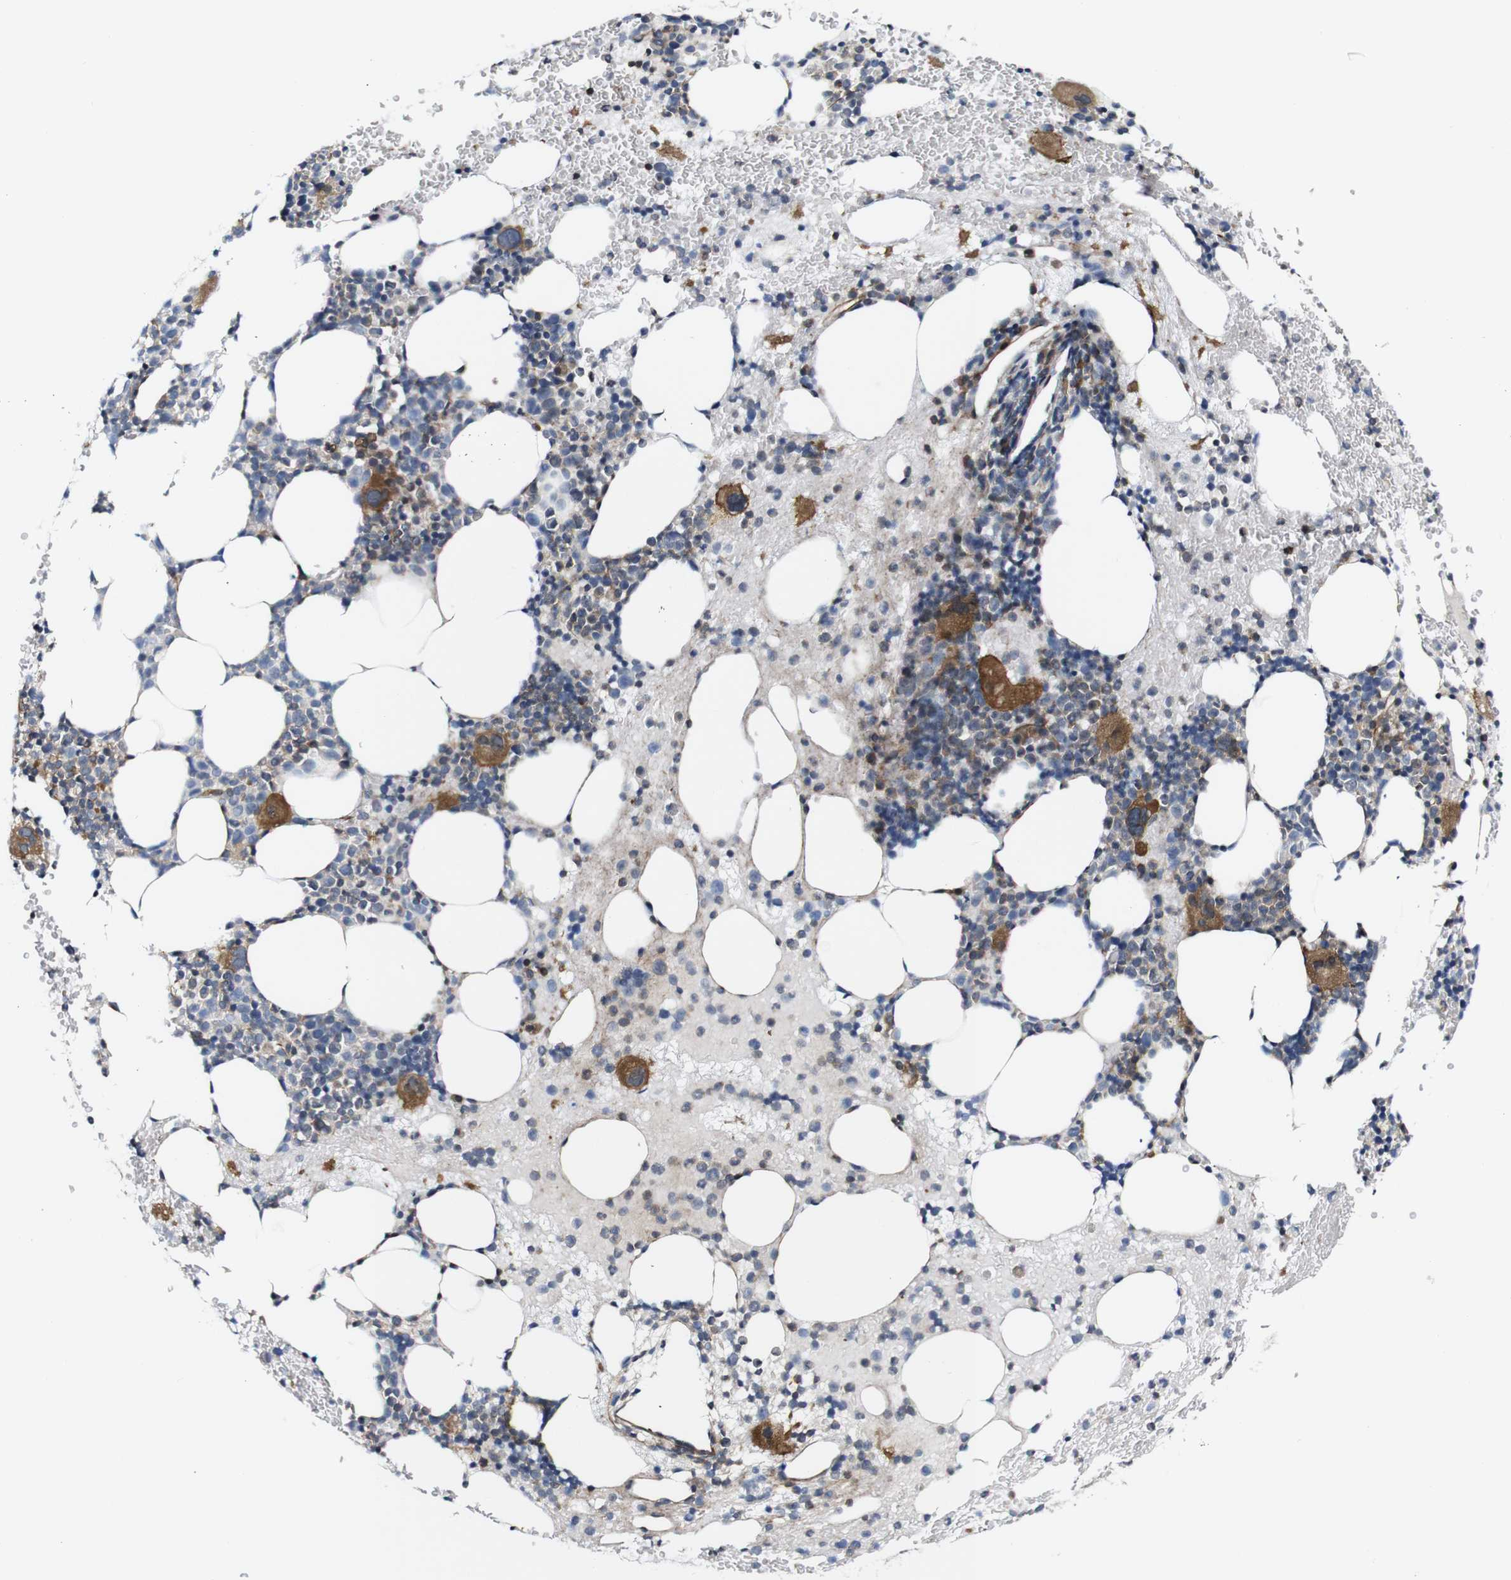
{"staining": {"intensity": "strong", "quantity": "<25%", "location": "cytoplasmic/membranous"}, "tissue": "bone marrow", "cell_type": "Hematopoietic cells", "image_type": "normal", "snomed": [{"axis": "morphology", "description": "Normal tissue, NOS"}, {"axis": "morphology", "description": "Inflammation, NOS"}, {"axis": "topography", "description": "Bone marrow"}], "caption": "High-power microscopy captured an immunohistochemistry (IHC) image of unremarkable bone marrow, revealing strong cytoplasmic/membranous positivity in about <25% of hematopoietic cells.", "gene": "JAK2", "patient": {"sex": "female", "age": 76}}